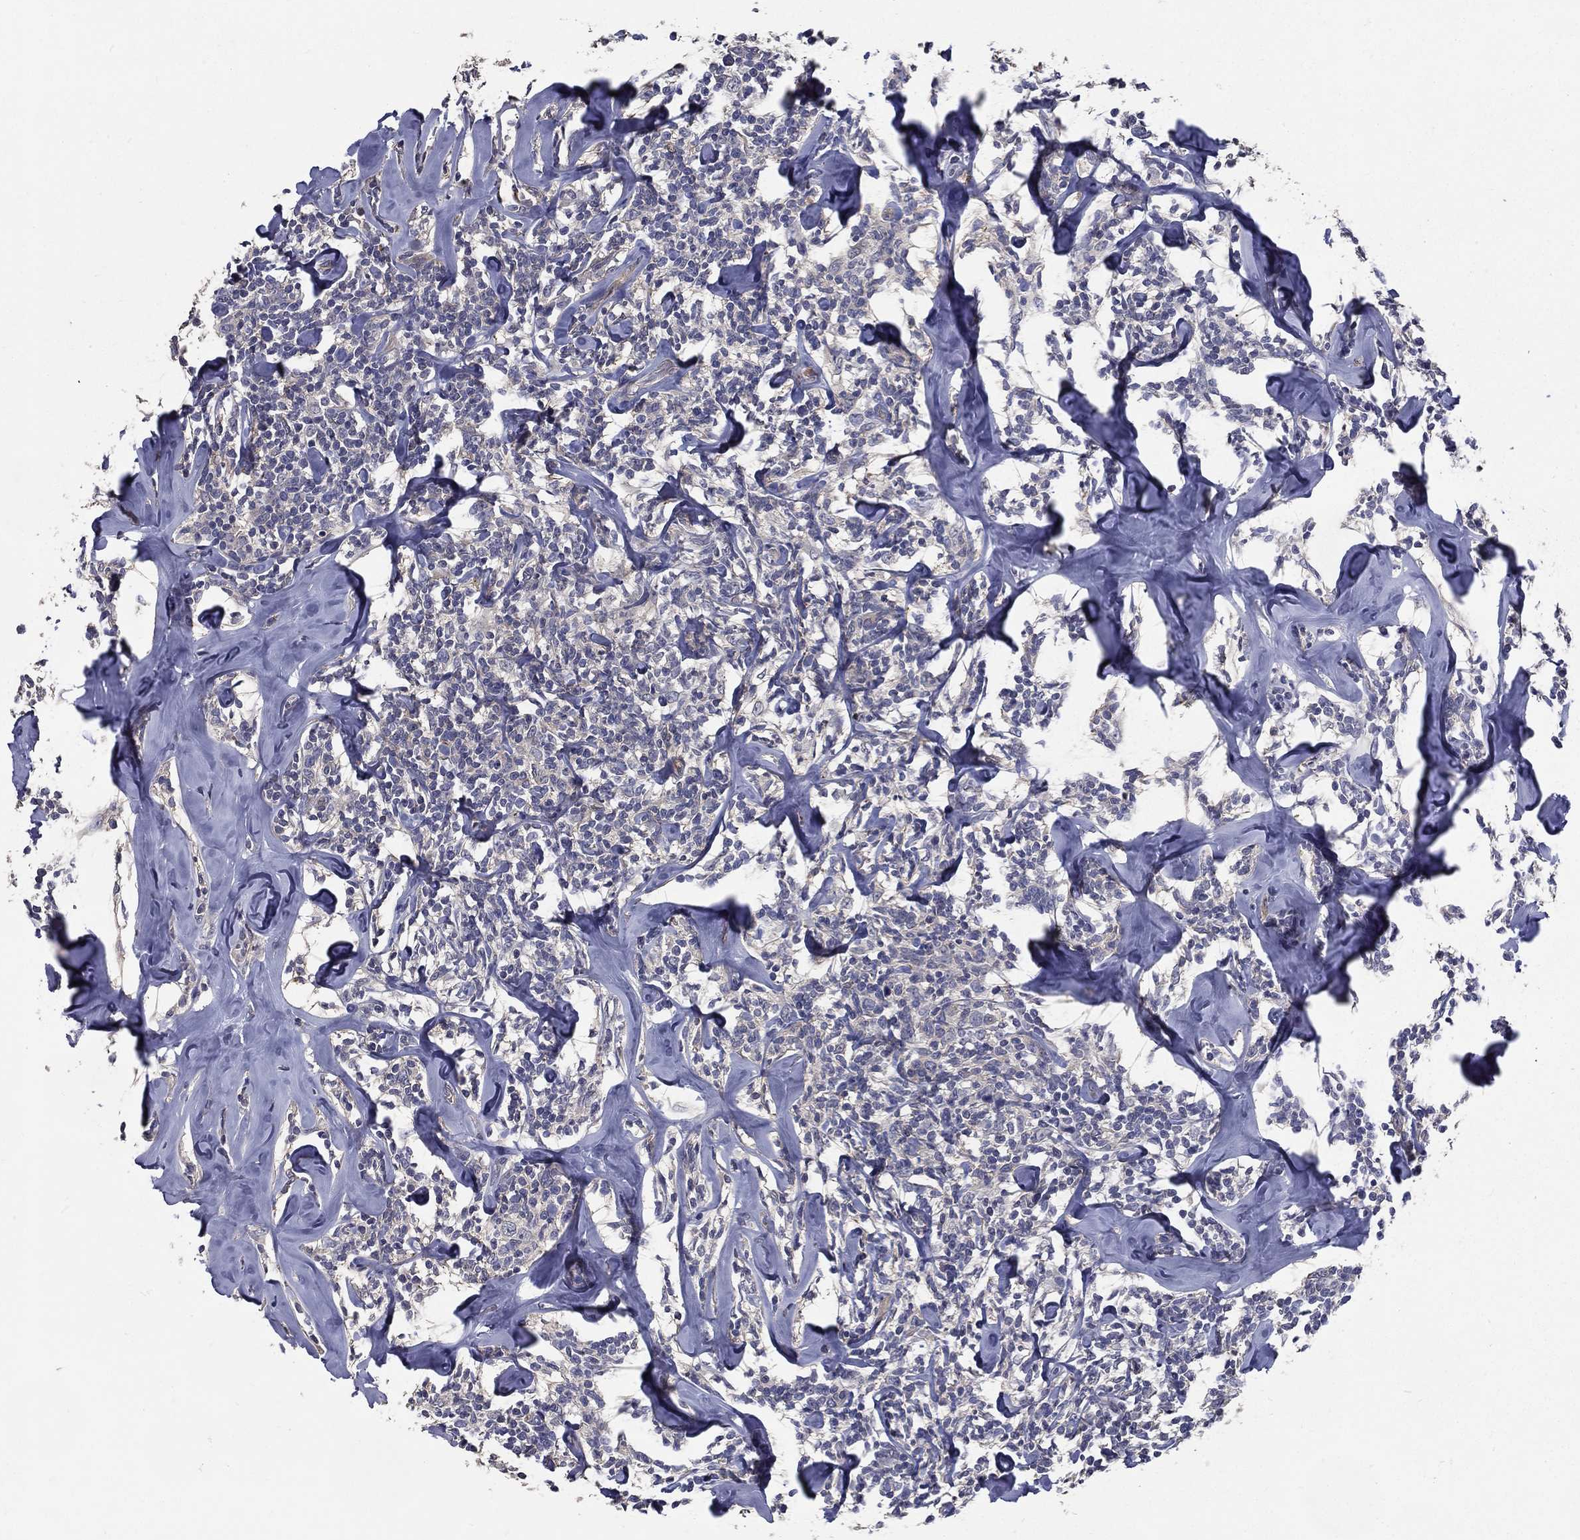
{"staining": {"intensity": "negative", "quantity": "none", "location": "none"}, "tissue": "lymphoma", "cell_type": "Tumor cells", "image_type": "cancer", "snomed": [{"axis": "morphology", "description": "Malignant lymphoma, non-Hodgkin's type, Low grade"}, {"axis": "topography", "description": "Lymph node"}], "caption": "Immunohistochemistry (IHC) photomicrograph of neoplastic tissue: human lymphoma stained with DAB reveals no significant protein positivity in tumor cells. (DAB IHC visualized using brightfield microscopy, high magnification).", "gene": "SERPINB2", "patient": {"sex": "female", "age": 56}}